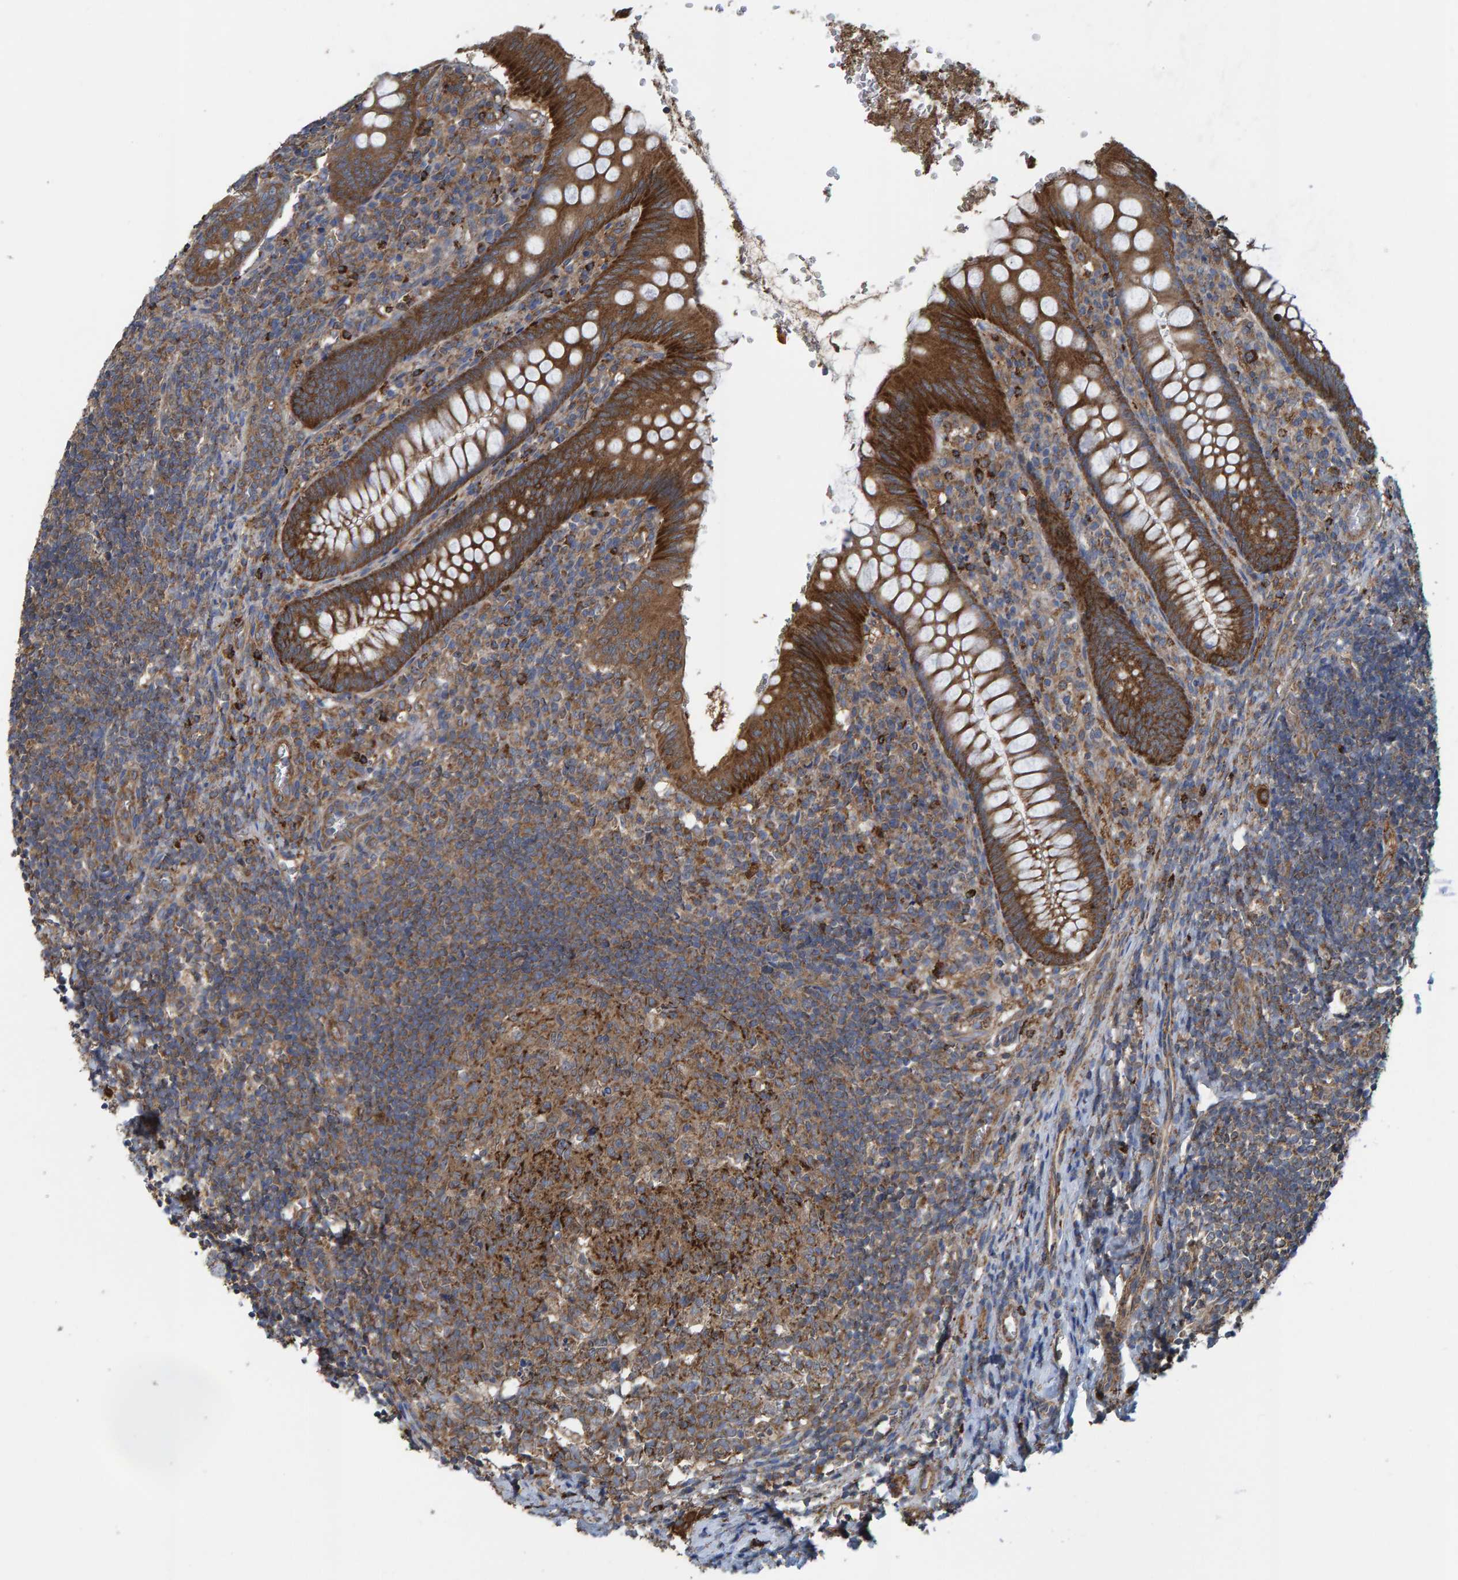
{"staining": {"intensity": "strong", "quantity": ">75%", "location": "cytoplasmic/membranous"}, "tissue": "appendix", "cell_type": "Glandular cells", "image_type": "normal", "snomed": [{"axis": "morphology", "description": "Normal tissue, NOS"}, {"axis": "topography", "description": "Appendix"}], "caption": "Unremarkable appendix reveals strong cytoplasmic/membranous expression in approximately >75% of glandular cells, visualized by immunohistochemistry. The staining was performed using DAB to visualize the protein expression in brown, while the nuclei were stained in blue with hematoxylin (Magnification: 20x).", "gene": "LRSAM1", "patient": {"sex": "male", "age": 8}}